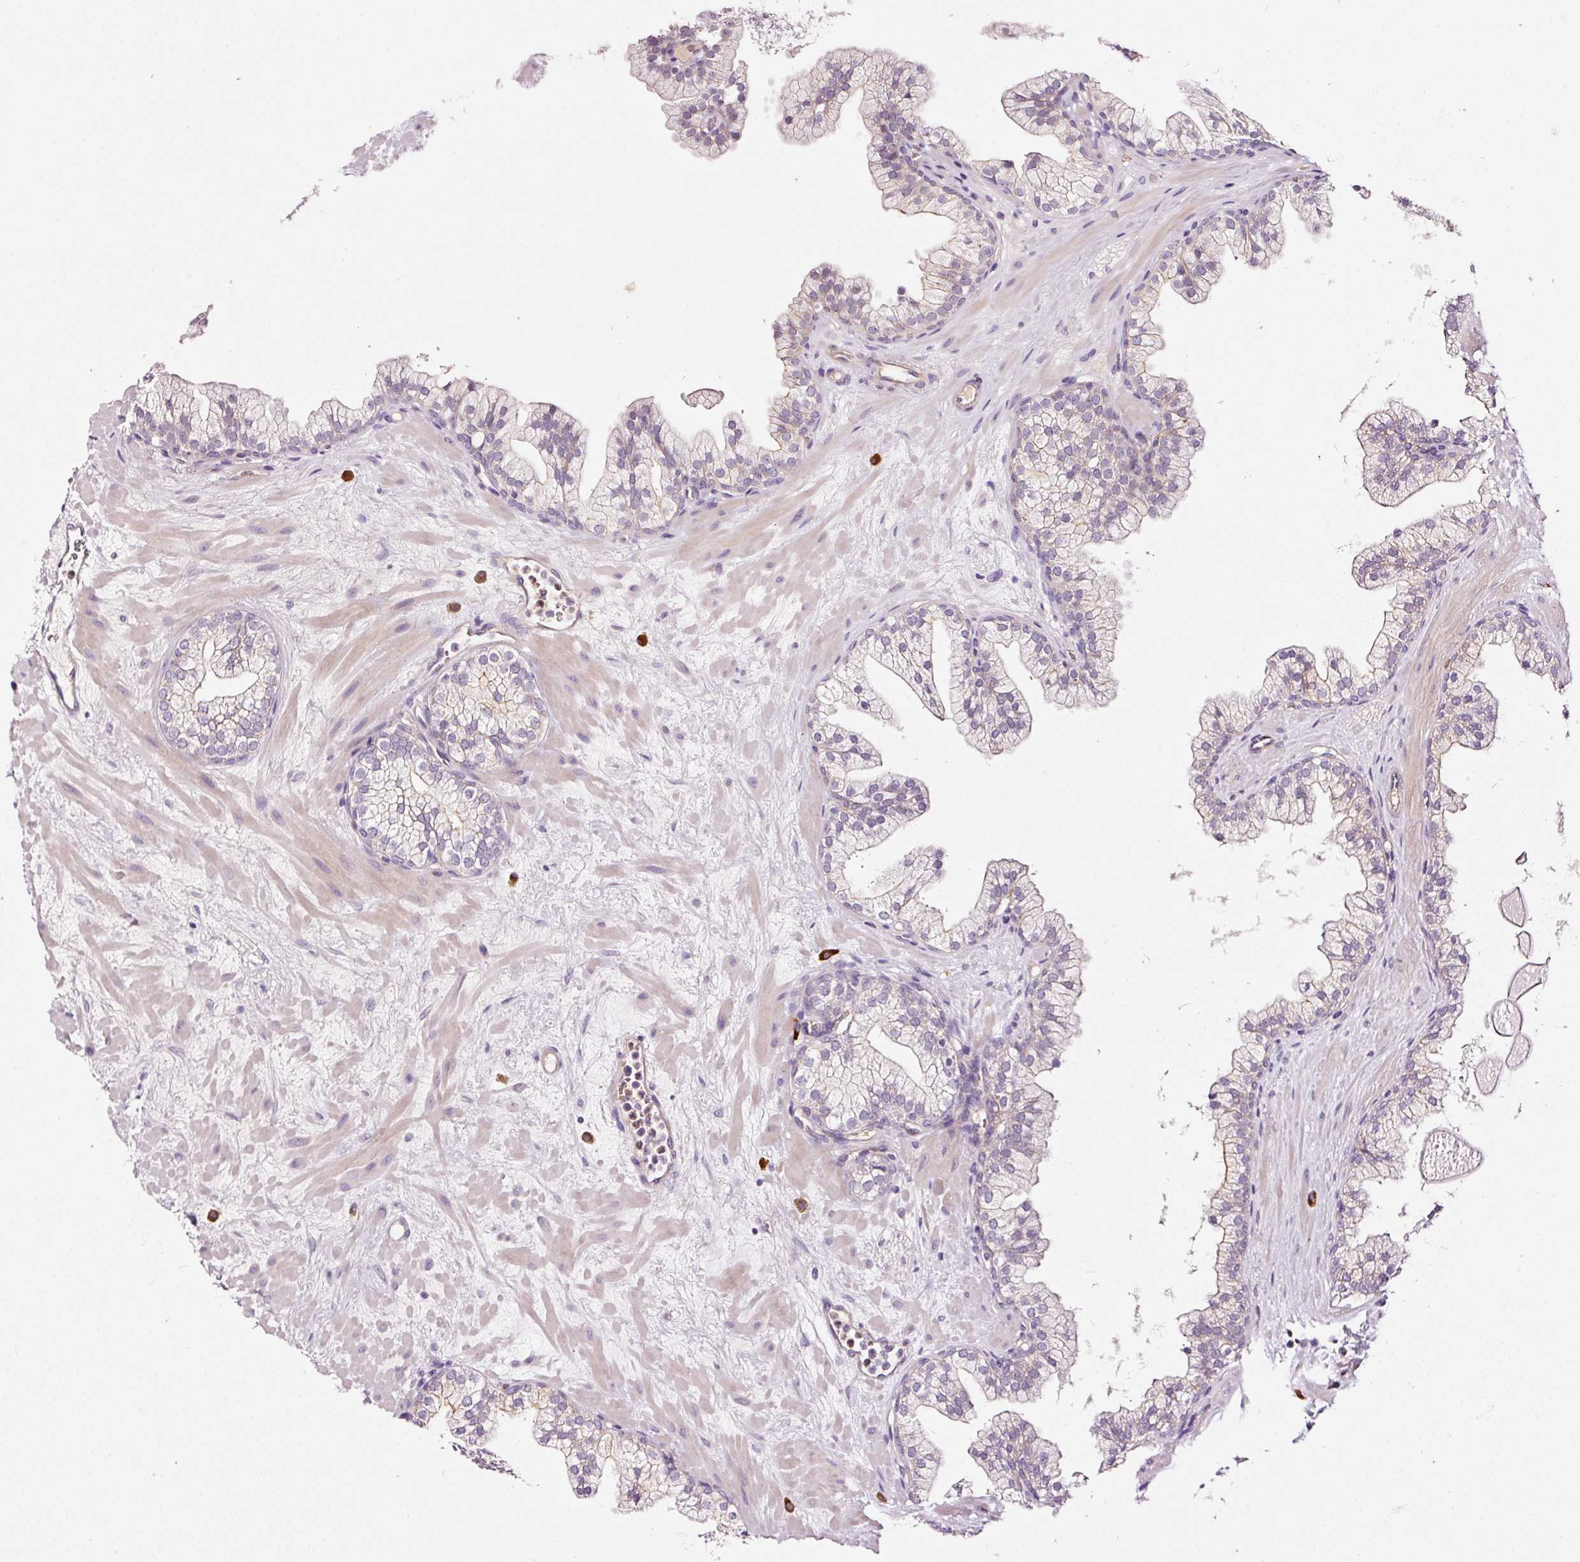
{"staining": {"intensity": "negative", "quantity": "none", "location": "none"}, "tissue": "prostate", "cell_type": "Glandular cells", "image_type": "normal", "snomed": [{"axis": "morphology", "description": "Normal tissue, NOS"}, {"axis": "topography", "description": "Prostate"}, {"axis": "topography", "description": "Peripheral nerve tissue"}], "caption": "The histopathology image exhibits no significant expression in glandular cells of prostate.", "gene": "ABCB4", "patient": {"sex": "male", "age": 61}}